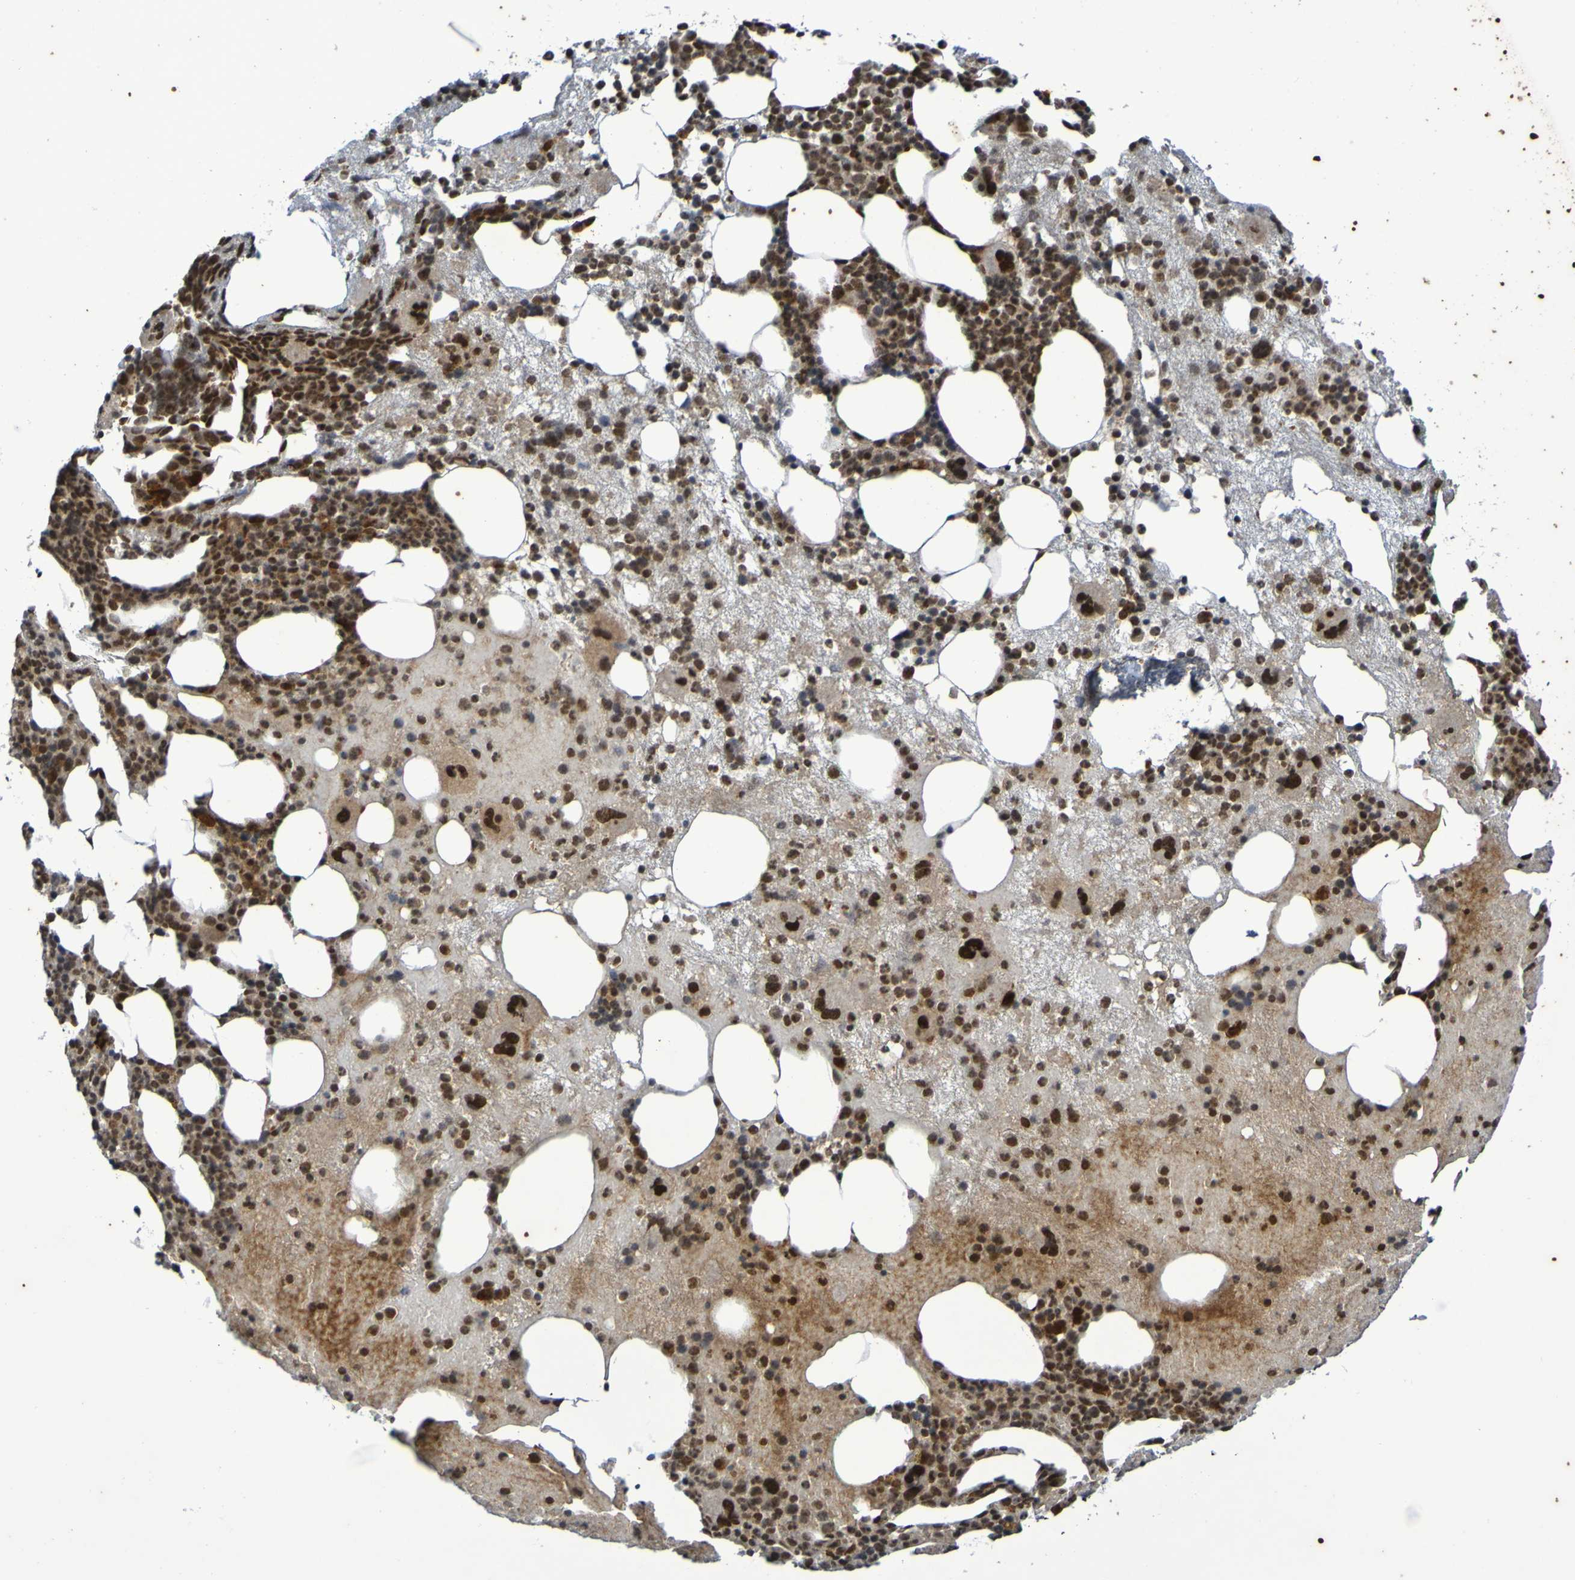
{"staining": {"intensity": "strong", "quantity": ">75%", "location": "cytoplasmic/membranous,nuclear"}, "tissue": "bone marrow", "cell_type": "Hematopoietic cells", "image_type": "normal", "snomed": [{"axis": "morphology", "description": "Normal tissue, NOS"}, {"axis": "morphology", "description": "Inflammation, NOS"}, {"axis": "topography", "description": "Bone marrow"}], "caption": "About >75% of hematopoietic cells in normal bone marrow exhibit strong cytoplasmic/membranous,nuclear protein expression as visualized by brown immunohistochemical staining.", "gene": "ITLN1", "patient": {"sex": "male", "age": 43}}